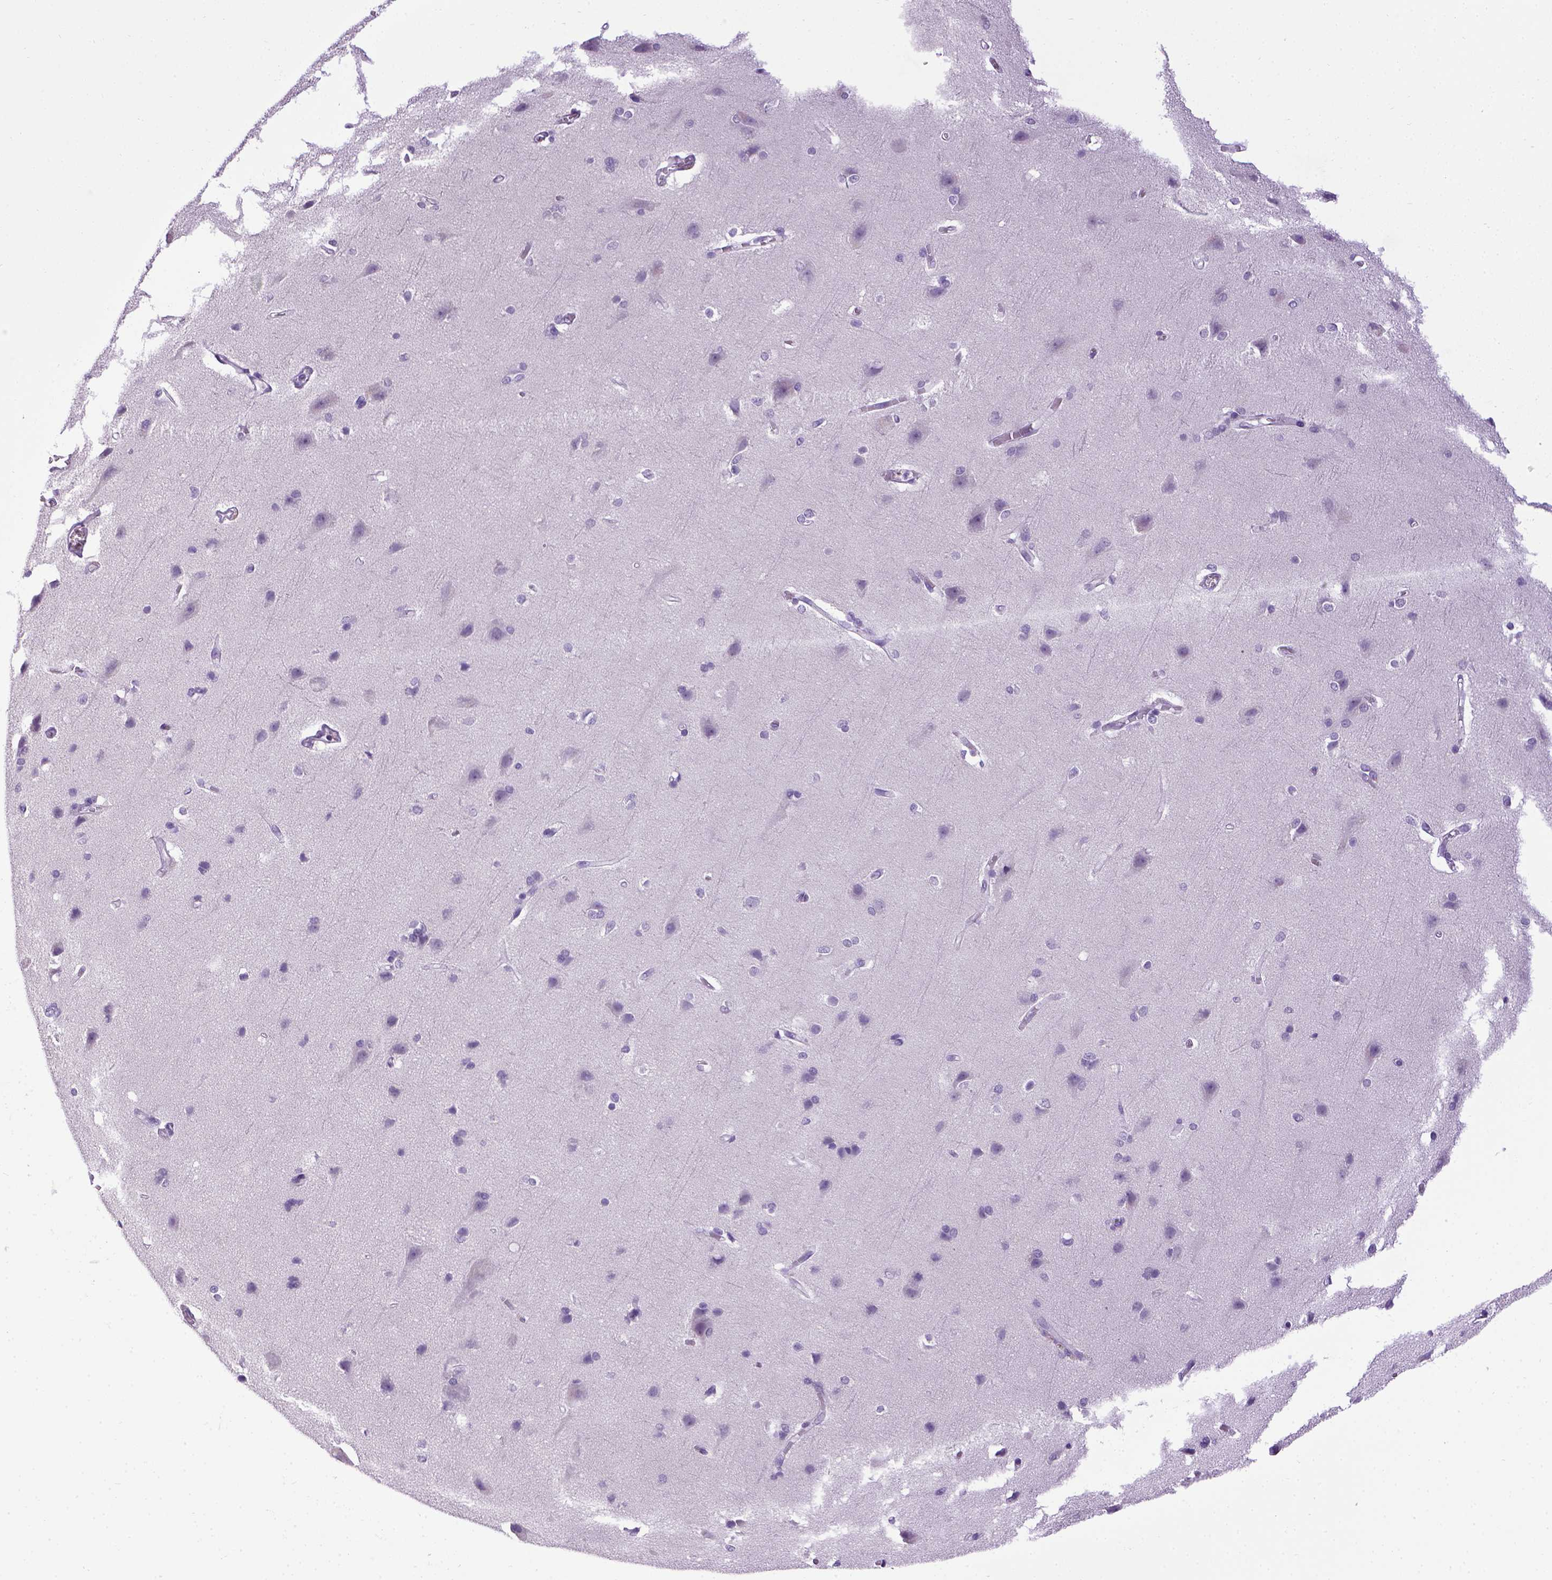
{"staining": {"intensity": "negative", "quantity": "none", "location": "none"}, "tissue": "cerebral cortex", "cell_type": "Endothelial cells", "image_type": "normal", "snomed": [{"axis": "morphology", "description": "Normal tissue, NOS"}, {"axis": "topography", "description": "Cerebral cortex"}], "caption": "This is an immunohistochemistry histopathology image of unremarkable human cerebral cortex. There is no expression in endothelial cells.", "gene": "CDH1", "patient": {"sex": "male", "age": 37}}